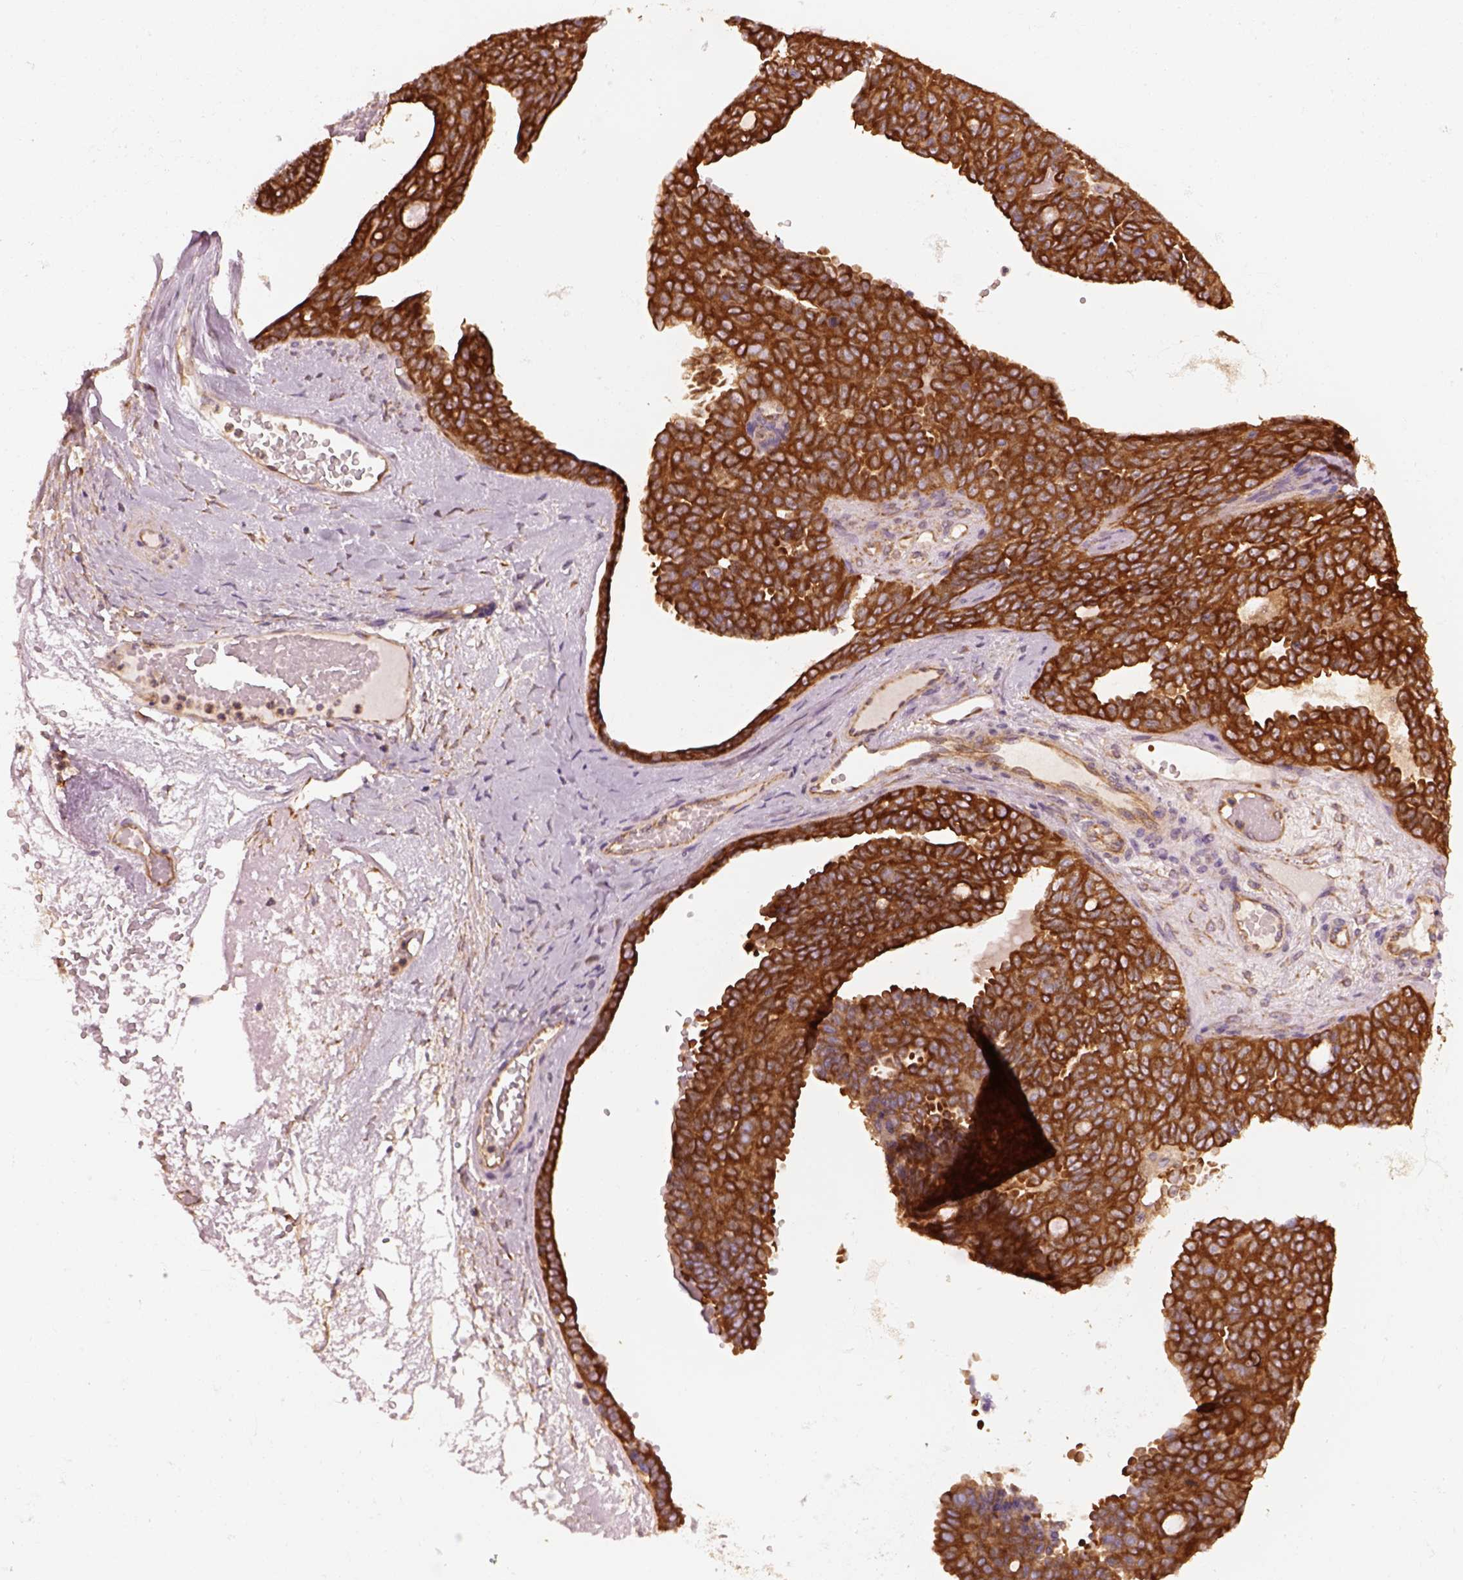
{"staining": {"intensity": "strong", "quantity": ">75%", "location": "cytoplasmic/membranous"}, "tissue": "ovarian cancer", "cell_type": "Tumor cells", "image_type": "cancer", "snomed": [{"axis": "morphology", "description": "Cystadenocarcinoma, serous, NOS"}, {"axis": "topography", "description": "Ovary"}], "caption": "Immunohistochemical staining of ovarian cancer shows high levels of strong cytoplasmic/membranous protein staining in about >75% of tumor cells.", "gene": "CAD", "patient": {"sex": "female", "age": 71}}